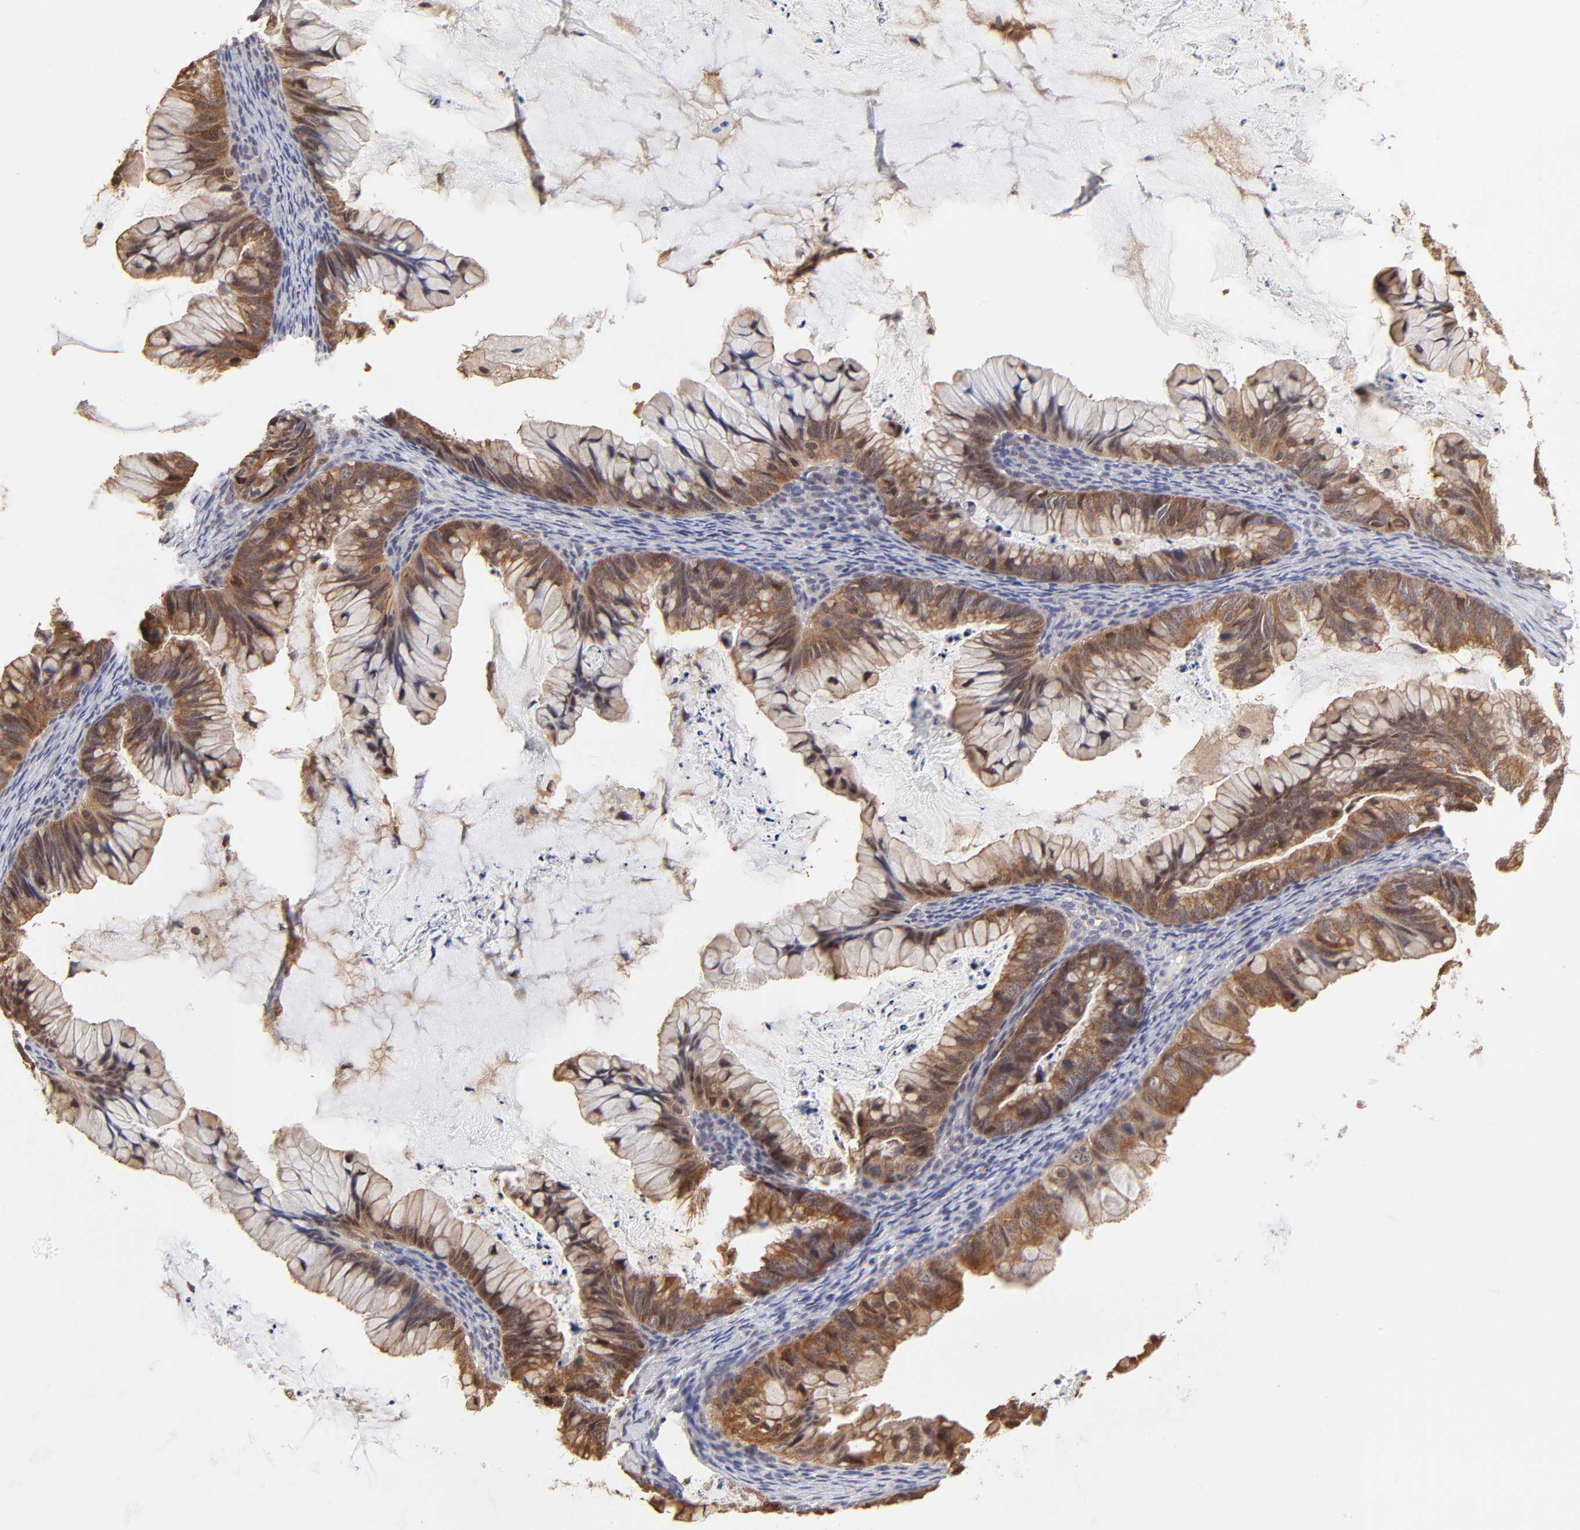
{"staining": {"intensity": "moderate", "quantity": ">75%", "location": "cytoplasmic/membranous"}, "tissue": "ovarian cancer", "cell_type": "Tumor cells", "image_type": "cancer", "snomed": [{"axis": "morphology", "description": "Cystadenocarcinoma, mucinous, NOS"}, {"axis": "topography", "description": "Ovary"}], "caption": "Immunohistochemistry (DAB) staining of human ovarian mucinous cystadenocarcinoma displays moderate cytoplasmic/membranous protein expression in approximately >75% of tumor cells.", "gene": "CASP3", "patient": {"sex": "female", "age": 36}}